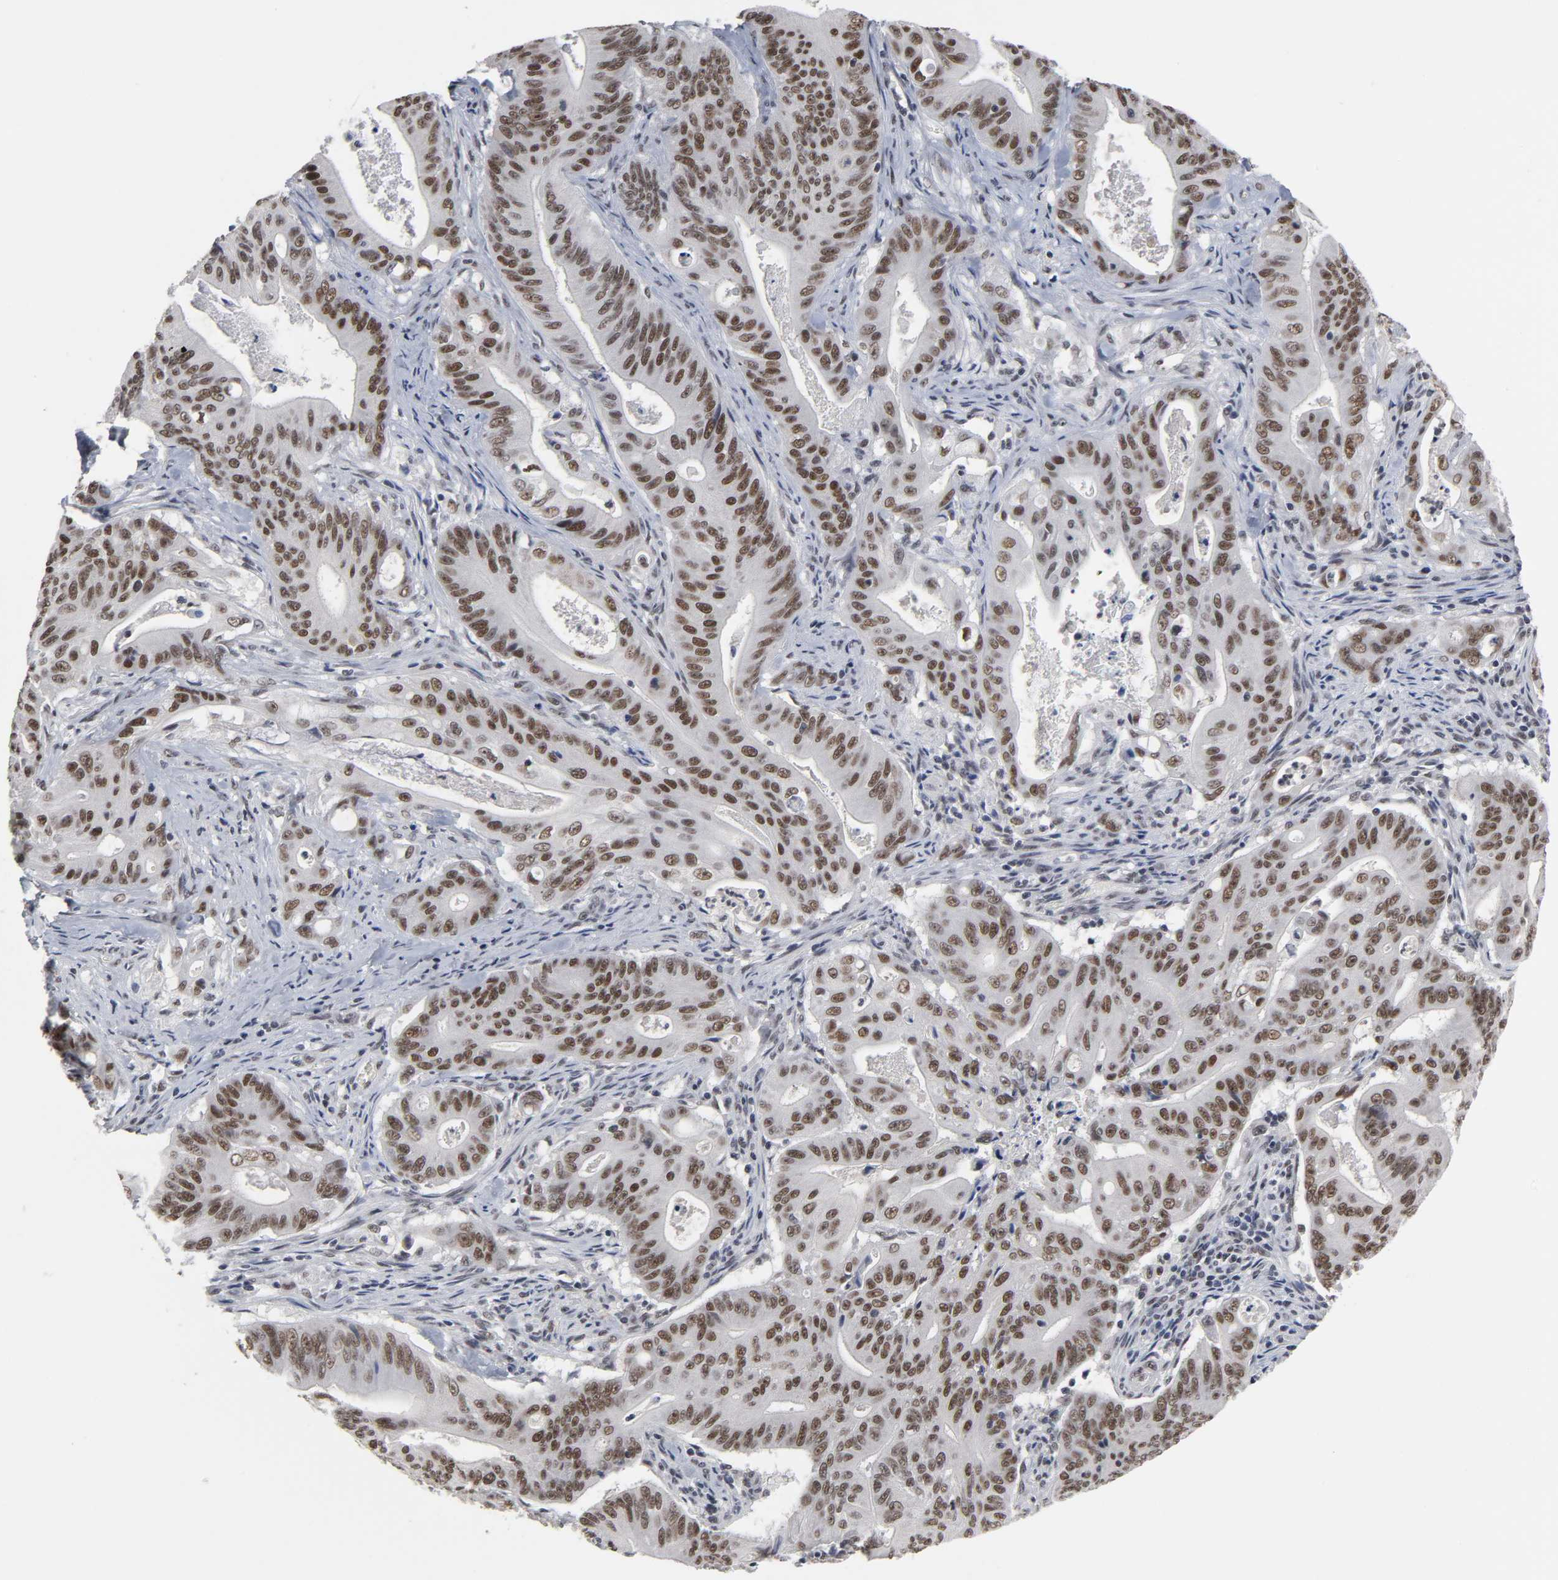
{"staining": {"intensity": "strong", "quantity": ">75%", "location": "nuclear"}, "tissue": "pancreatic cancer", "cell_type": "Tumor cells", "image_type": "cancer", "snomed": [{"axis": "morphology", "description": "Normal tissue, NOS"}, {"axis": "topography", "description": "Lymph node"}], "caption": "High-power microscopy captured an immunohistochemistry (IHC) image of pancreatic cancer, revealing strong nuclear staining in about >75% of tumor cells.", "gene": "TRIM33", "patient": {"sex": "male", "age": 62}}